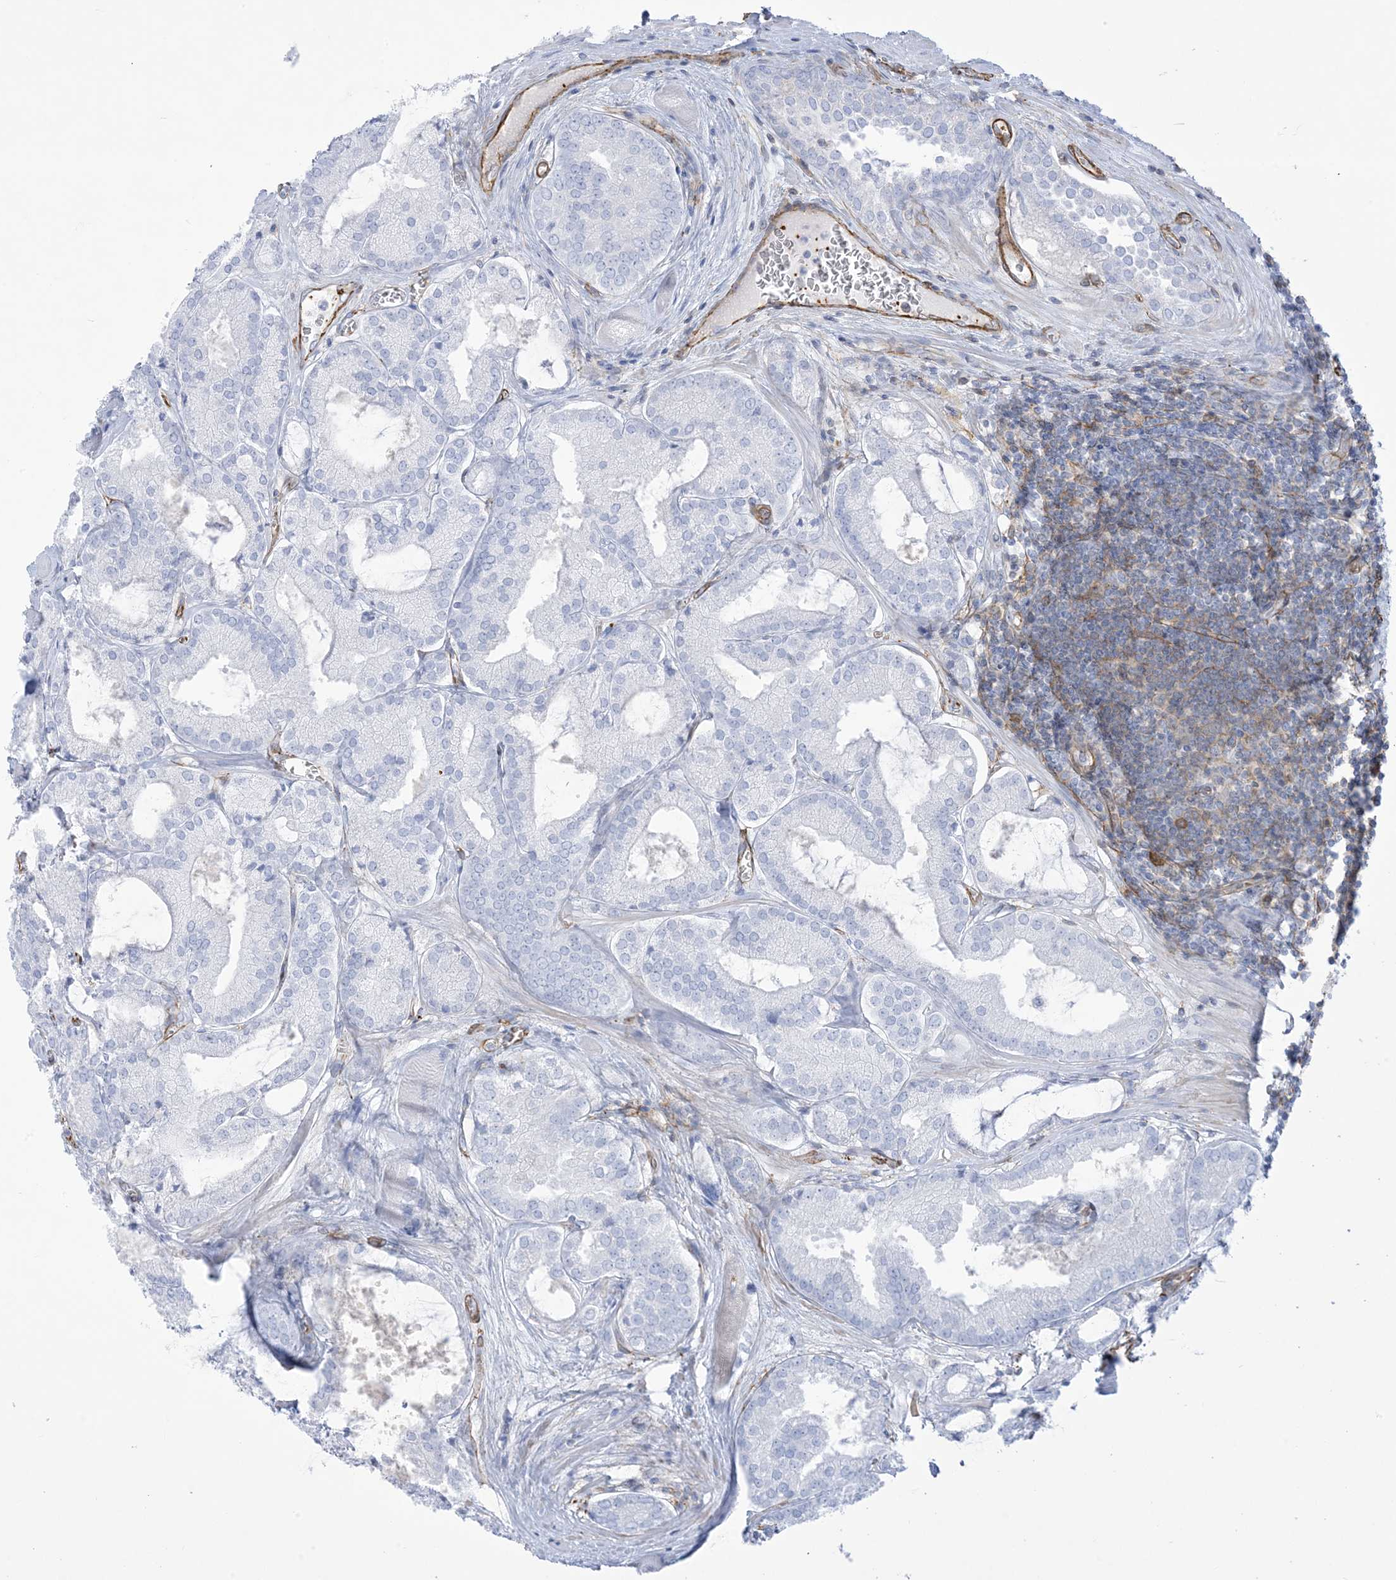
{"staining": {"intensity": "negative", "quantity": "none", "location": "none"}, "tissue": "prostate cancer", "cell_type": "Tumor cells", "image_type": "cancer", "snomed": [{"axis": "morphology", "description": "Adenocarcinoma, Low grade"}, {"axis": "topography", "description": "Prostate"}], "caption": "An IHC image of prostate cancer (low-grade adenocarcinoma) is shown. There is no staining in tumor cells of prostate cancer (low-grade adenocarcinoma).", "gene": "B3GNT7", "patient": {"sex": "male", "age": 67}}